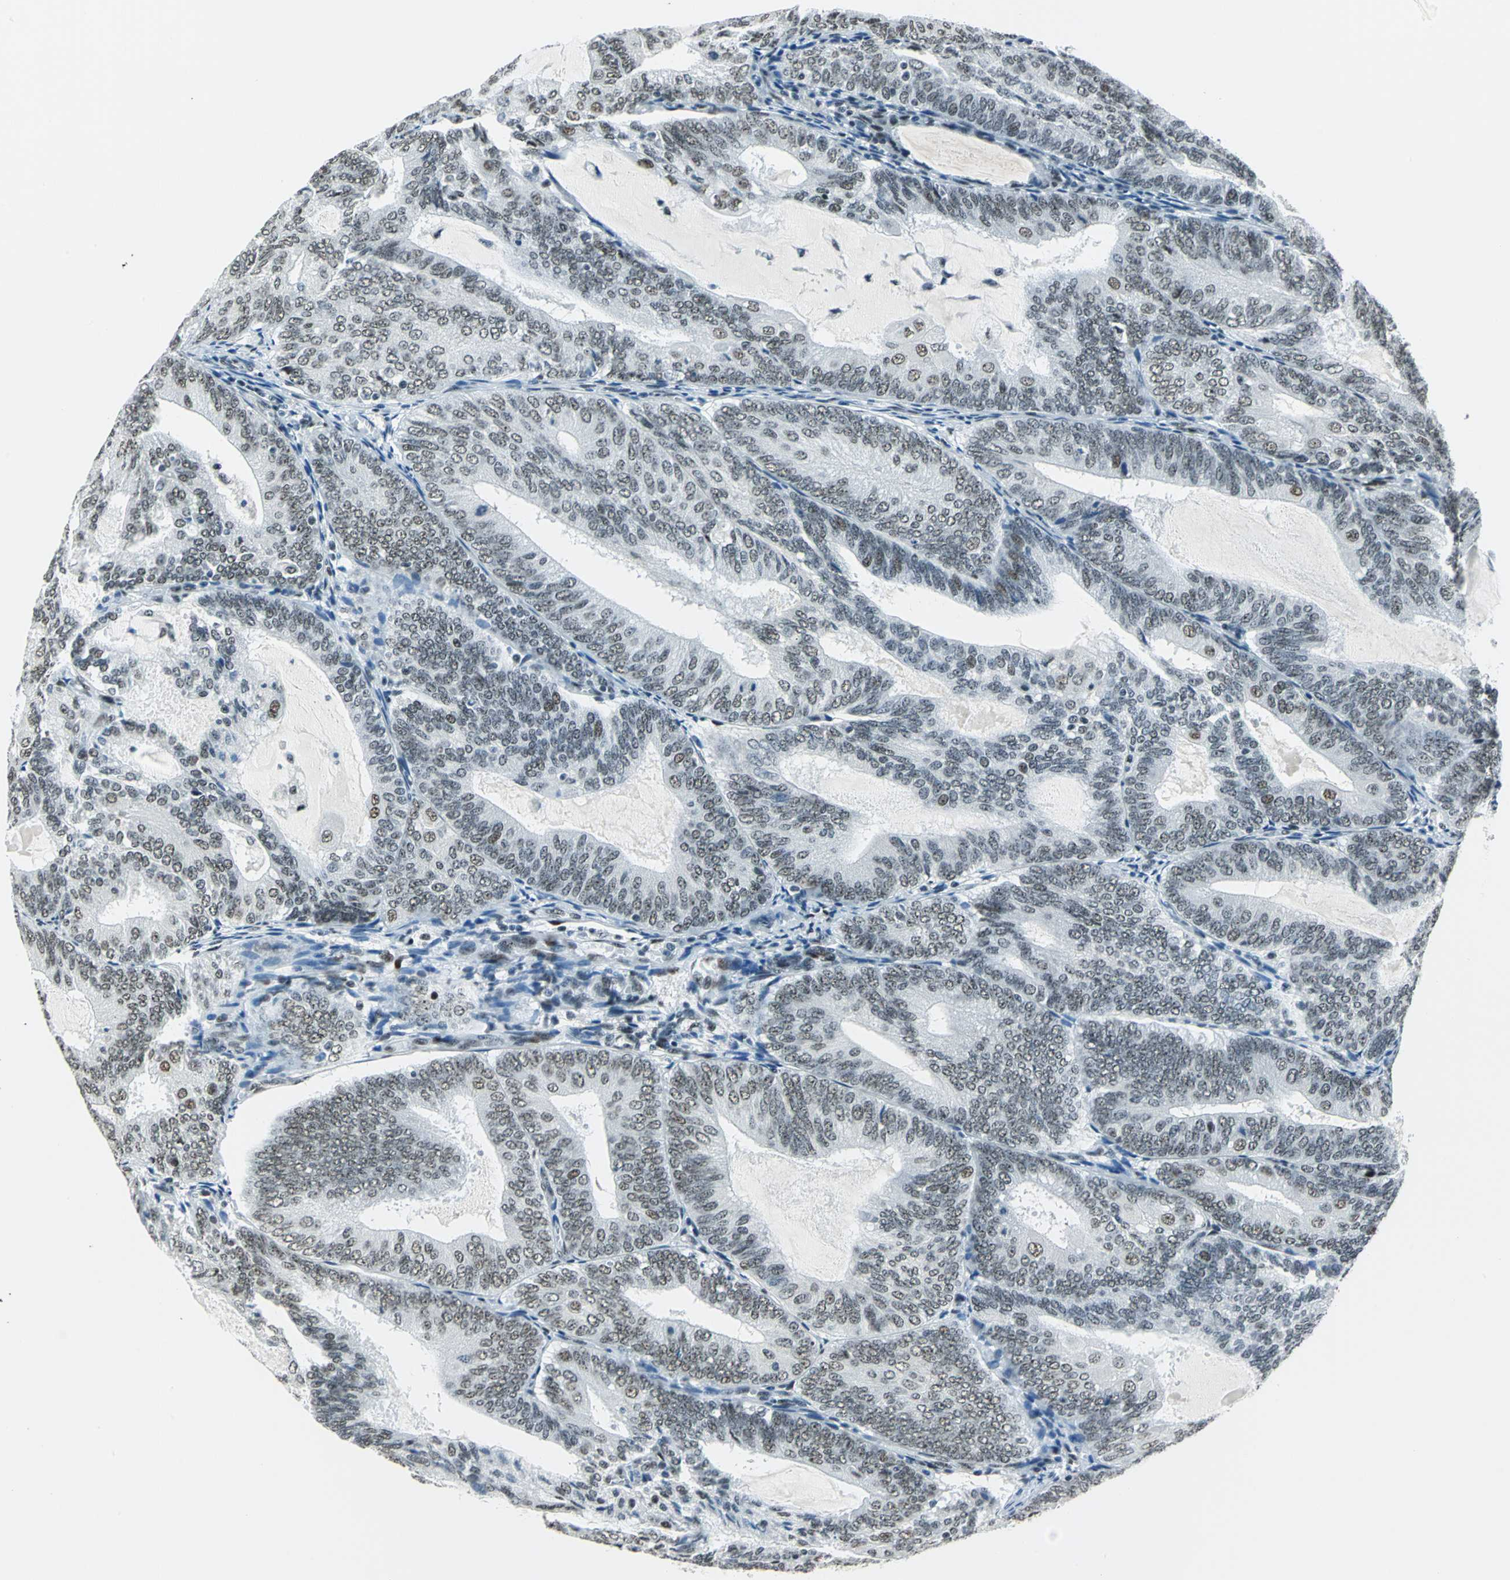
{"staining": {"intensity": "weak", "quantity": ">75%", "location": "nuclear"}, "tissue": "endometrial cancer", "cell_type": "Tumor cells", "image_type": "cancer", "snomed": [{"axis": "morphology", "description": "Adenocarcinoma, NOS"}, {"axis": "topography", "description": "Endometrium"}], "caption": "This photomicrograph reveals immunohistochemistry (IHC) staining of human endometrial cancer (adenocarcinoma), with low weak nuclear expression in approximately >75% of tumor cells.", "gene": "KAT6B", "patient": {"sex": "female", "age": 81}}